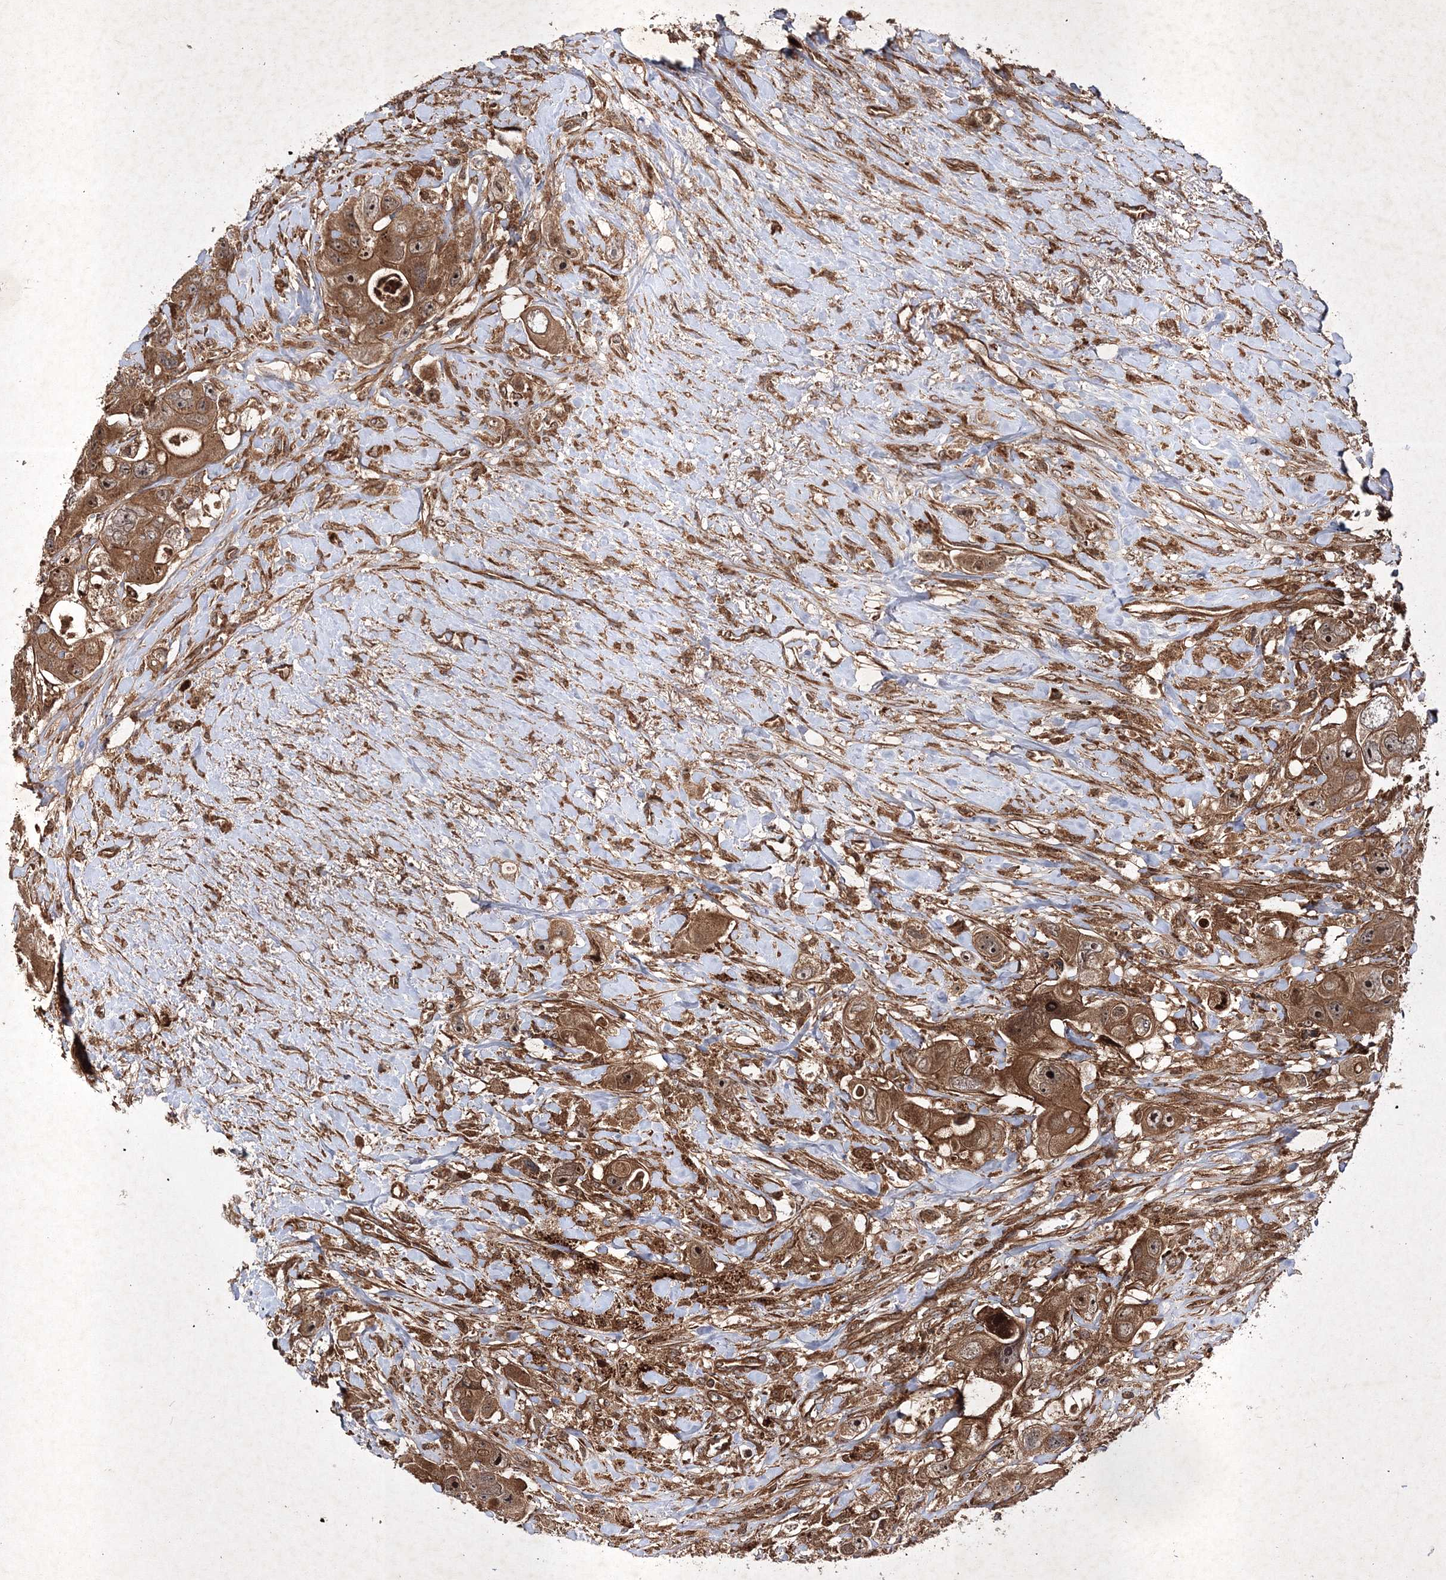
{"staining": {"intensity": "moderate", "quantity": ">75%", "location": "cytoplasmic/membranous,nuclear"}, "tissue": "colorectal cancer", "cell_type": "Tumor cells", "image_type": "cancer", "snomed": [{"axis": "morphology", "description": "Adenocarcinoma, NOS"}, {"axis": "topography", "description": "Colon"}], "caption": "Immunohistochemical staining of human colorectal cancer (adenocarcinoma) shows medium levels of moderate cytoplasmic/membranous and nuclear protein expression in about >75% of tumor cells.", "gene": "DNAJC13", "patient": {"sex": "female", "age": 46}}